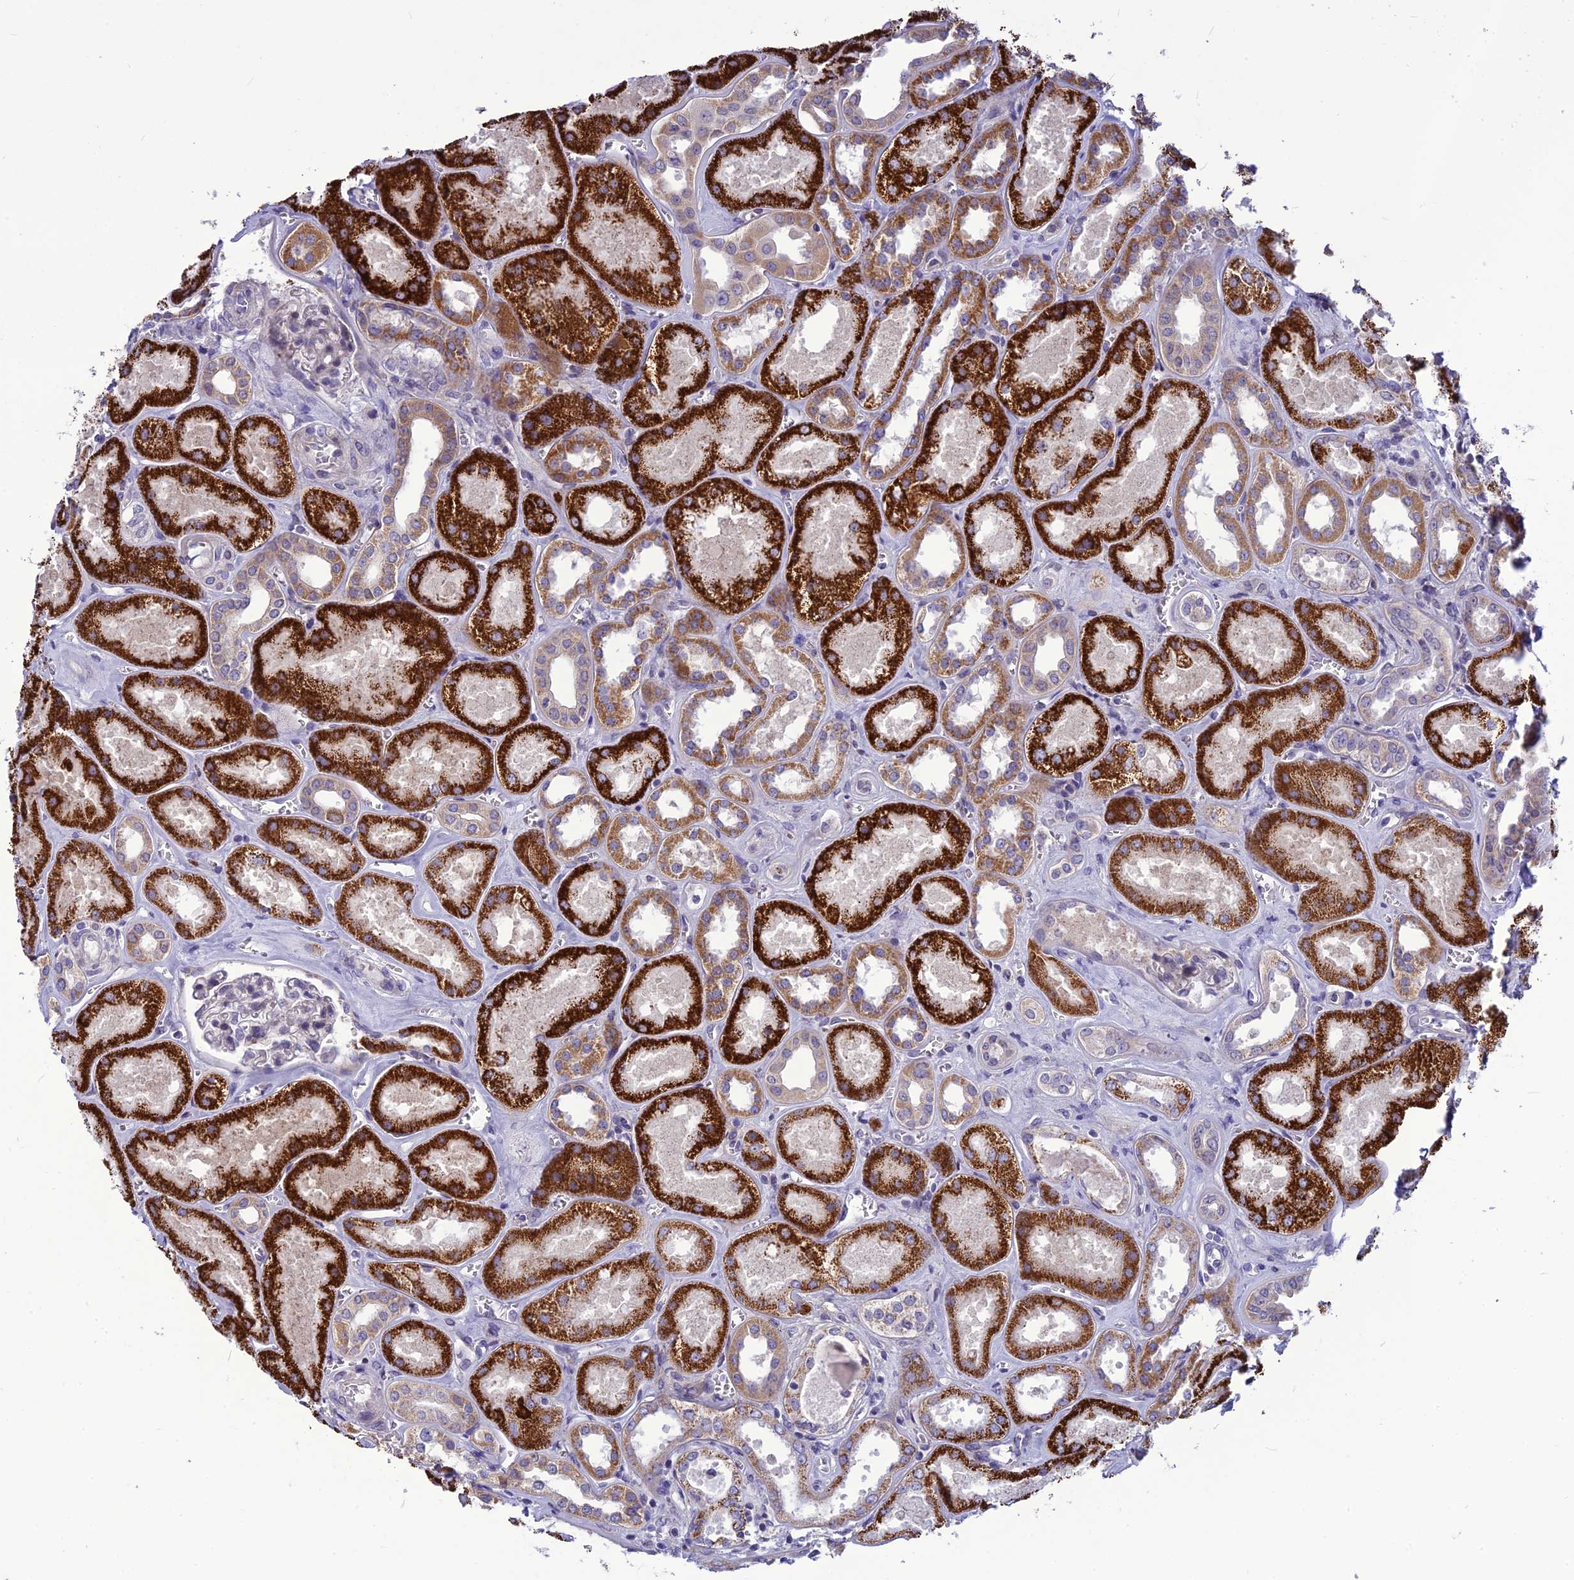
{"staining": {"intensity": "negative", "quantity": "none", "location": "none"}, "tissue": "kidney", "cell_type": "Cells in glomeruli", "image_type": "normal", "snomed": [{"axis": "morphology", "description": "Normal tissue, NOS"}, {"axis": "morphology", "description": "Adenocarcinoma, NOS"}, {"axis": "topography", "description": "Kidney"}], "caption": "This is an IHC image of benign human kidney. There is no staining in cells in glomeruli.", "gene": "PSMF1", "patient": {"sex": "female", "age": 68}}